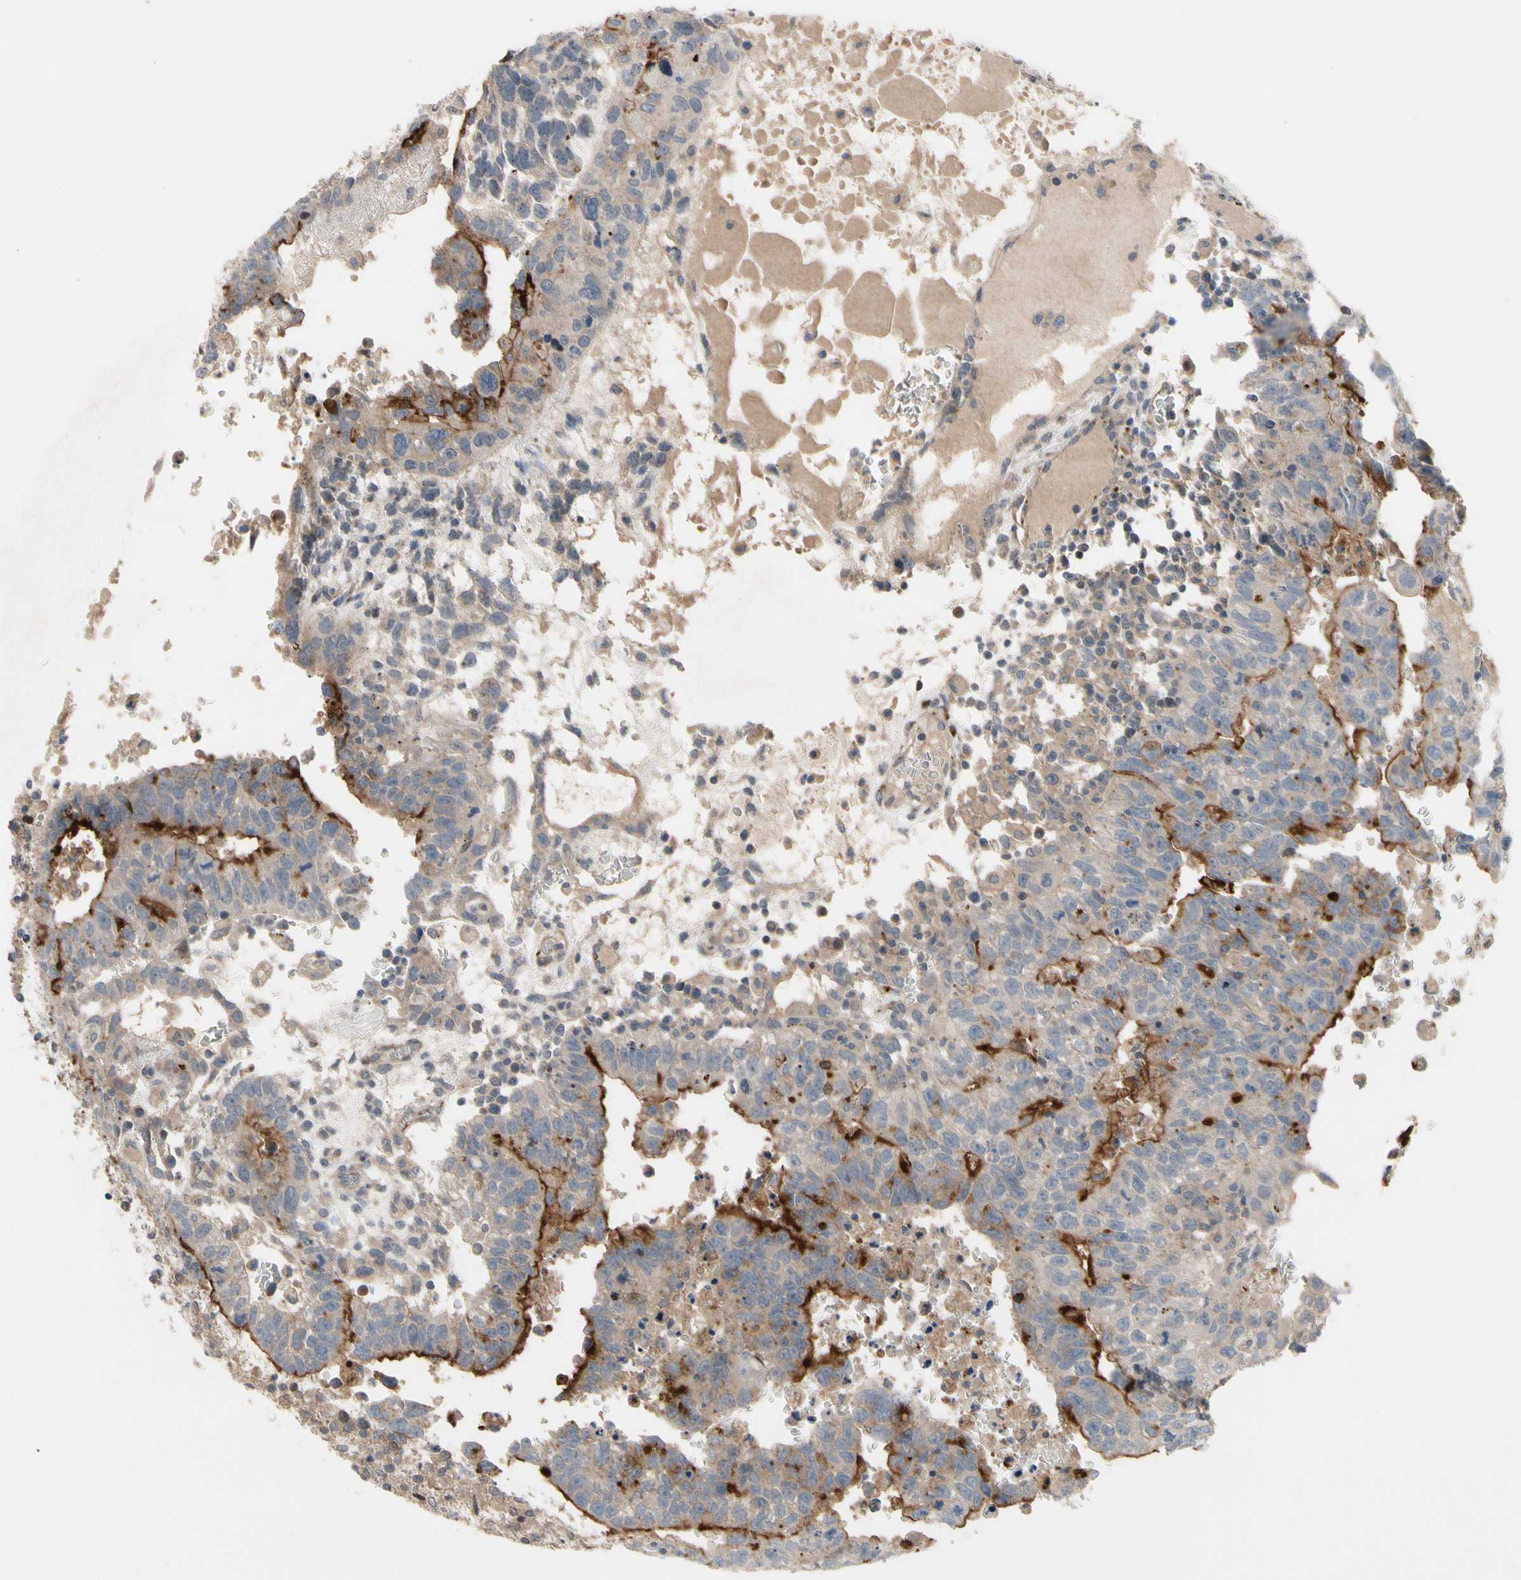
{"staining": {"intensity": "weak", "quantity": ">75%", "location": "cytoplasmic/membranous"}, "tissue": "testis cancer", "cell_type": "Tumor cells", "image_type": "cancer", "snomed": [{"axis": "morphology", "description": "Seminoma, NOS"}, {"axis": "morphology", "description": "Carcinoma, Embryonal, NOS"}, {"axis": "topography", "description": "Testis"}], "caption": "Immunohistochemistry of human embryonal carcinoma (testis) exhibits low levels of weak cytoplasmic/membranous positivity in about >75% of tumor cells.", "gene": "OAZ1", "patient": {"sex": "male", "age": 52}}